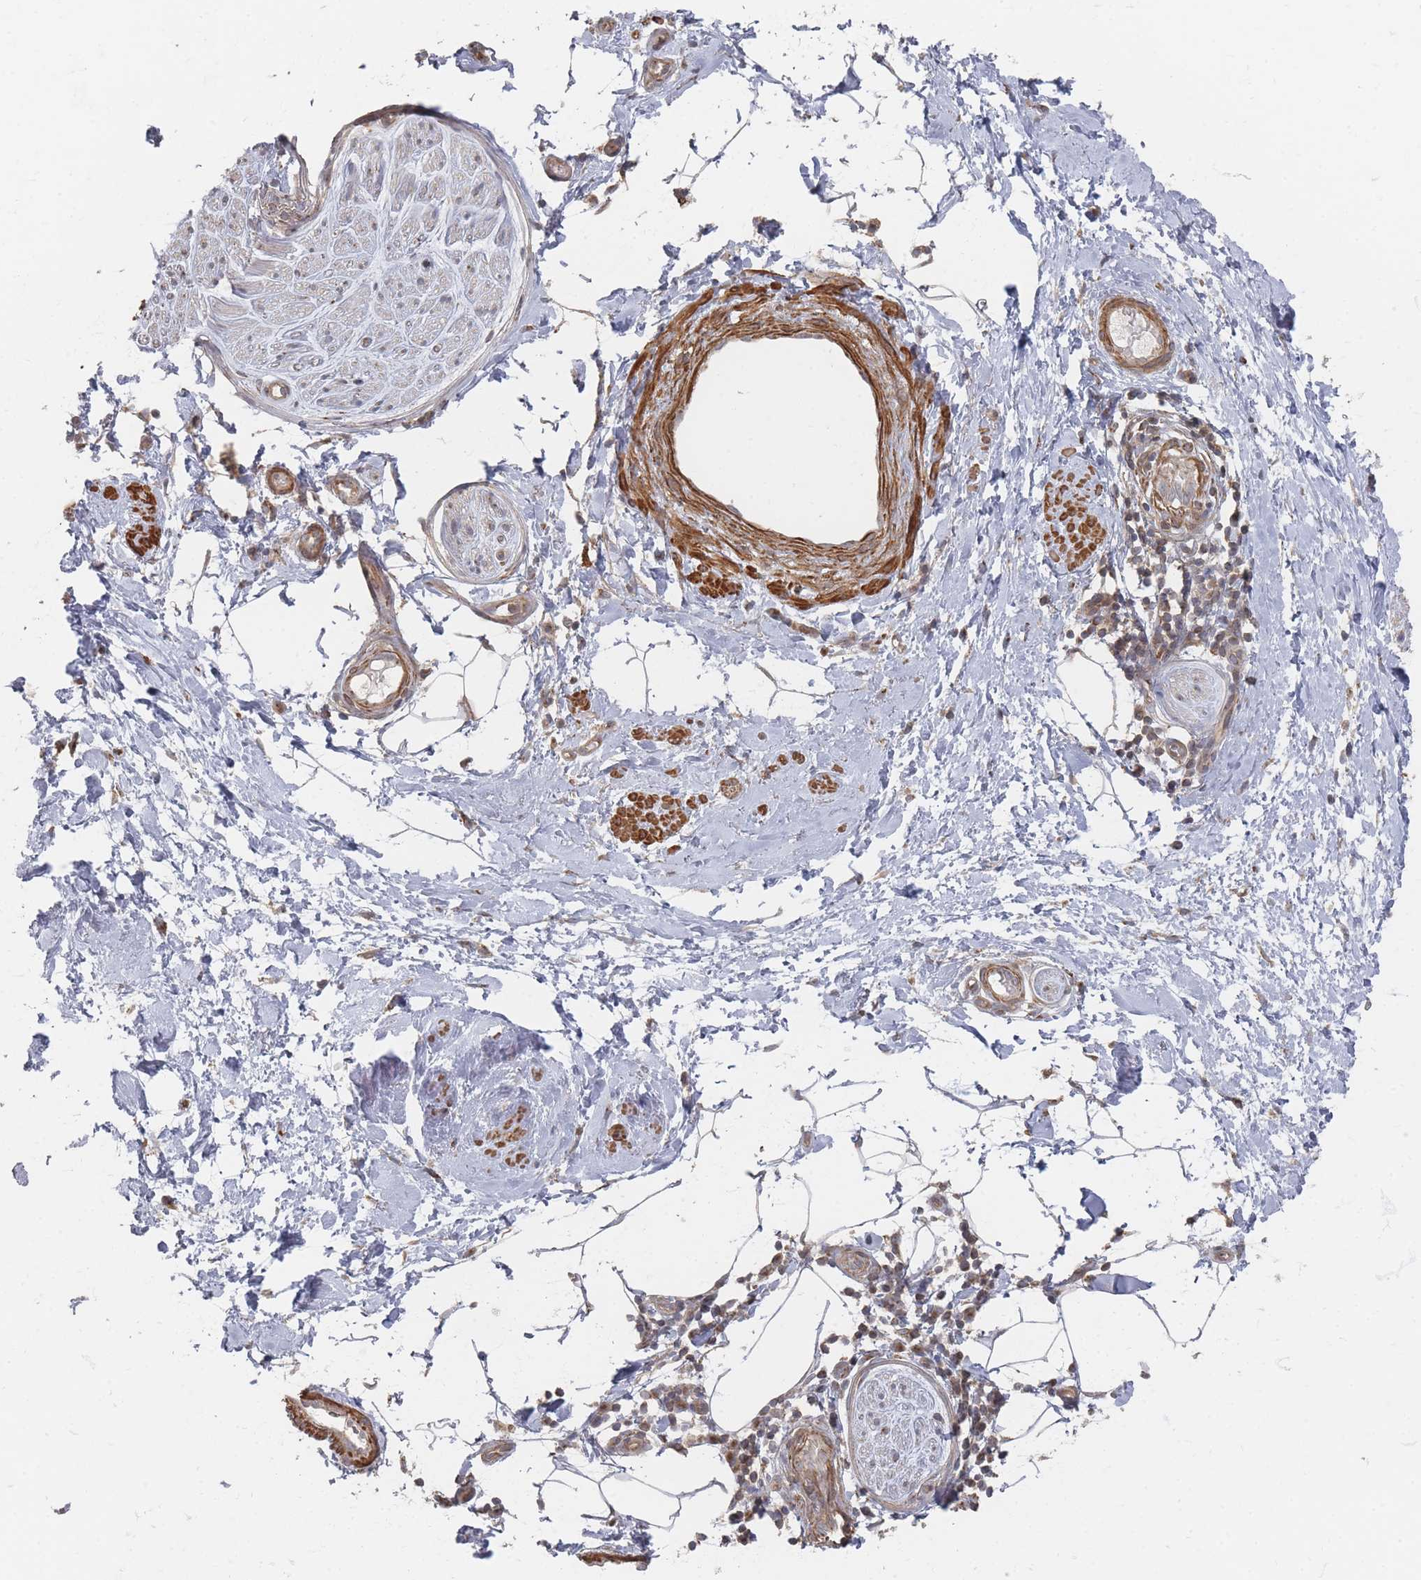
{"staining": {"intensity": "negative", "quantity": "none", "location": "none"}, "tissue": "adipose tissue", "cell_type": "Adipocytes", "image_type": "normal", "snomed": [{"axis": "morphology", "description": "Normal tissue, NOS"}, {"axis": "topography", "description": "Soft tissue"}, {"axis": "topography", "description": "Adipose tissue"}, {"axis": "topography", "description": "Vascular tissue"}, {"axis": "topography", "description": "Peripheral nerve tissue"}], "caption": "The immunohistochemistry histopathology image has no significant positivity in adipocytes of adipose tissue.", "gene": "GLE1", "patient": {"sex": "male", "age": 74}}